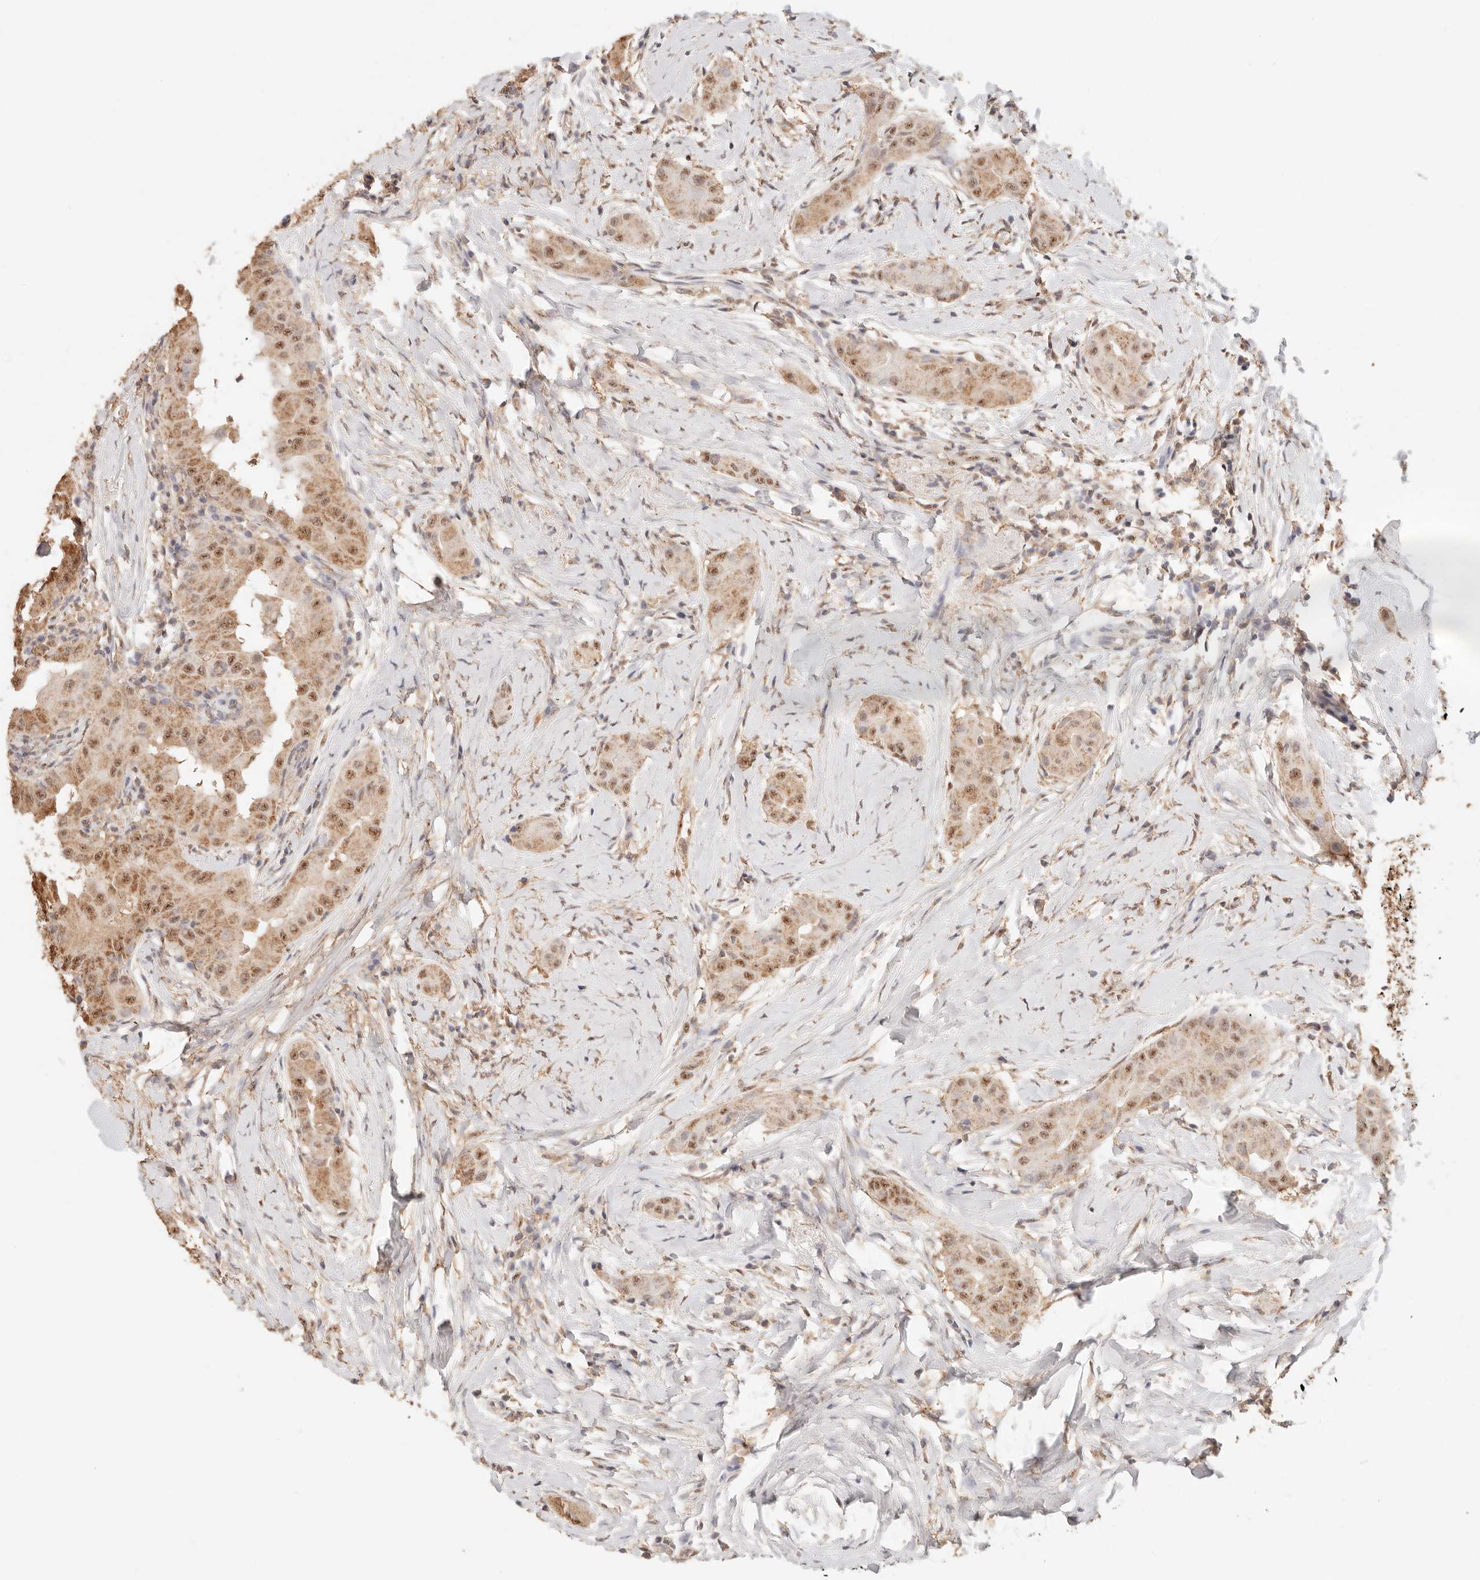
{"staining": {"intensity": "moderate", "quantity": ">75%", "location": "nuclear"}, "tissue": "thyroid cancer", "cell_type": "Tumor cells", "image_type": "cancer", "snomed": [{"axis": "morphology", "description": "Papillary adenocarcinoma, NOS"}, {"axis": "topography", "description": "Thyroid gland"}], "caption": "Immunohistochemistry (IHC) (DAB (3,3'-diaminobenzidine)) staining of papillary adenocarcinoma (thyroid) reveals moderate nuclear protein positivity in about >75% of tumor cells.", "gene": "IL1R2", "patient": {"sex": "male", "age": 33}}